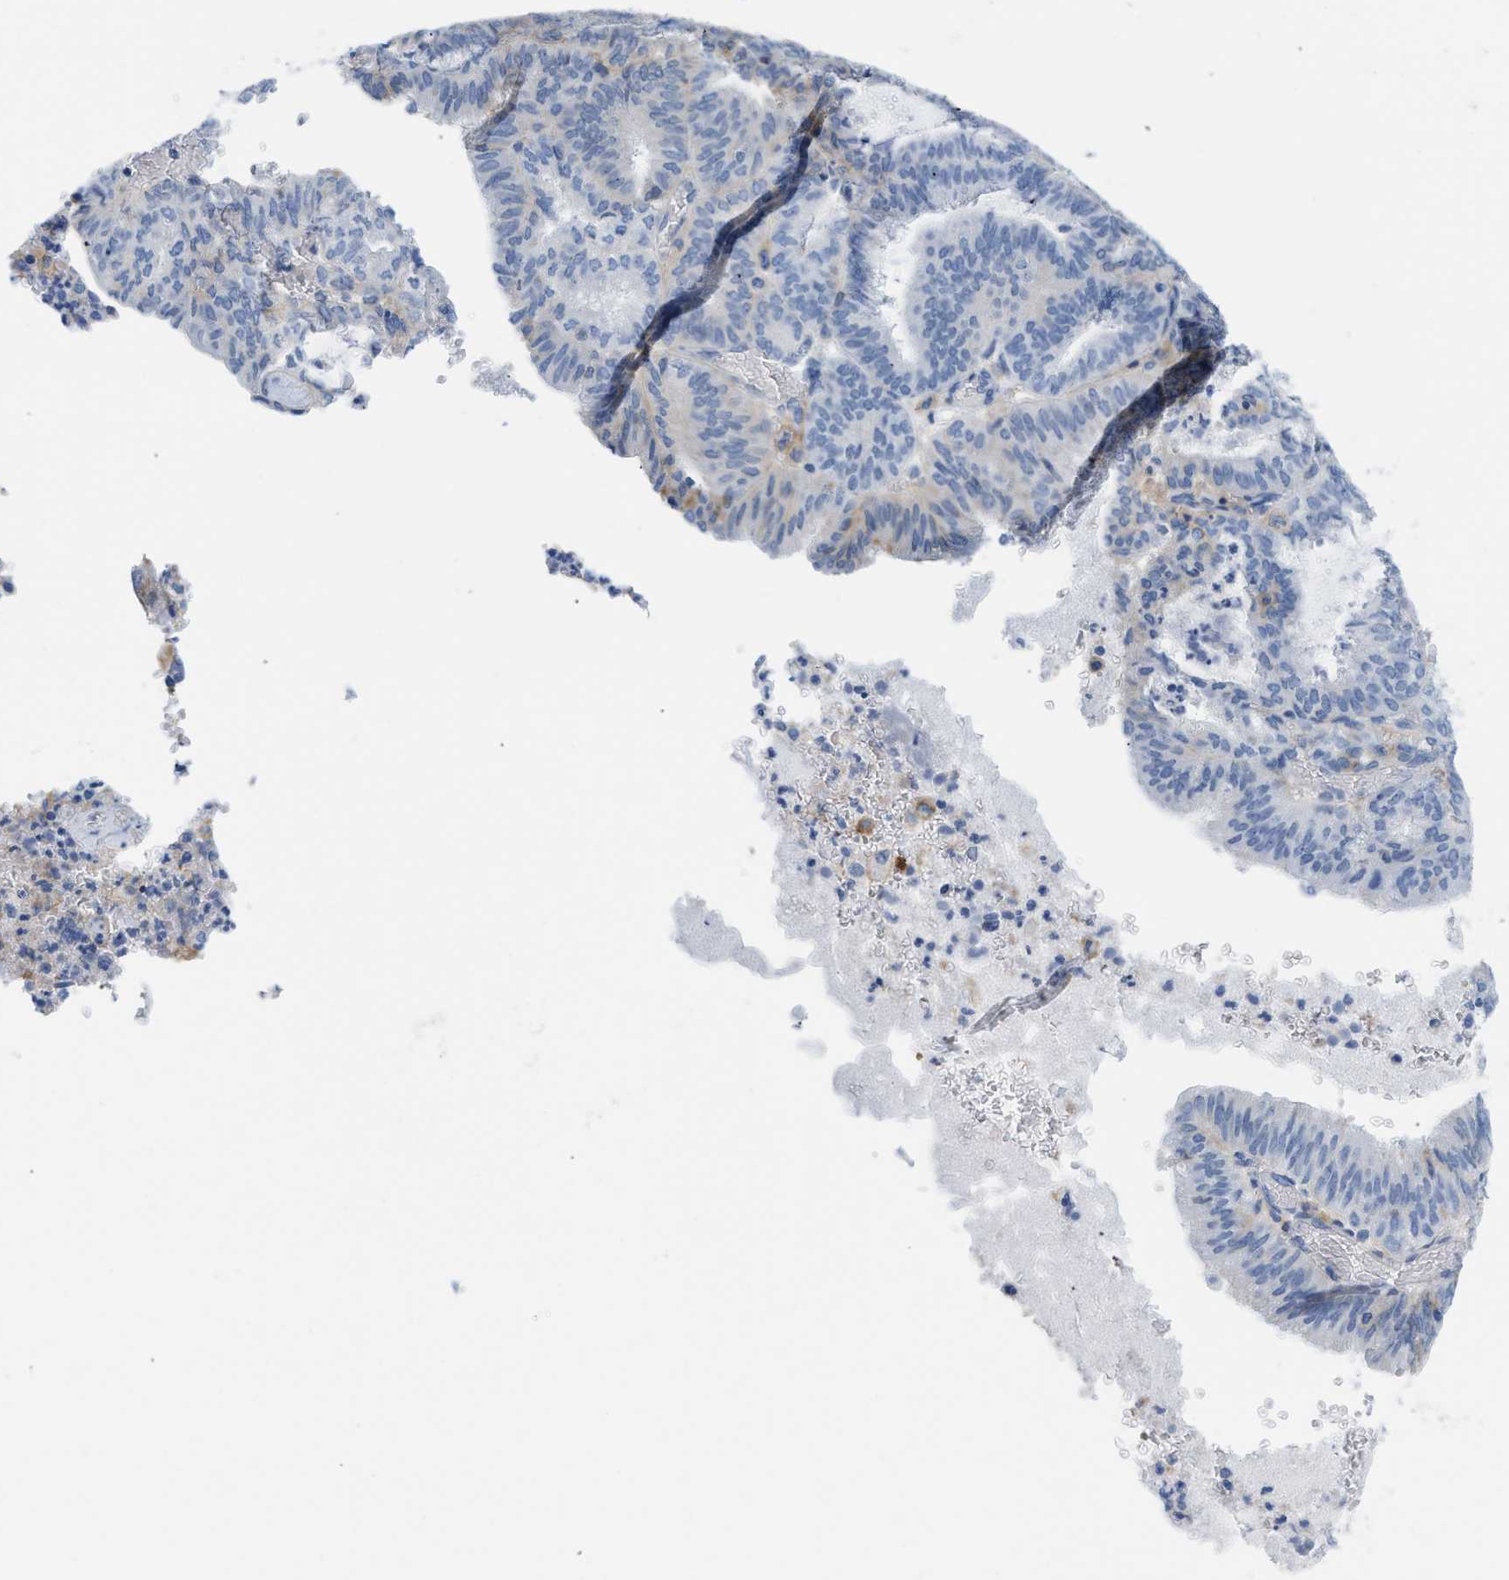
{"staining": {"intensity": "negative", "quantity": "none", "location": "none"}, "tissue": "endometrial cancer", "cell_type": "Tumor cells", "image_type": "cancer", "snomed": [{"axis": "morphology", "description": "Adenocarcinoma, NOS"}, {"axis": "topography", "description": "Uterus"}], "caption": "The immunohistochemistry (IHC) histopathology image has no significant expression in tumor cells of adenocarcinoma (endometrial) tissue.", "gene": "SLC3A2", "patient": {"sex": "female", "age": 60}}